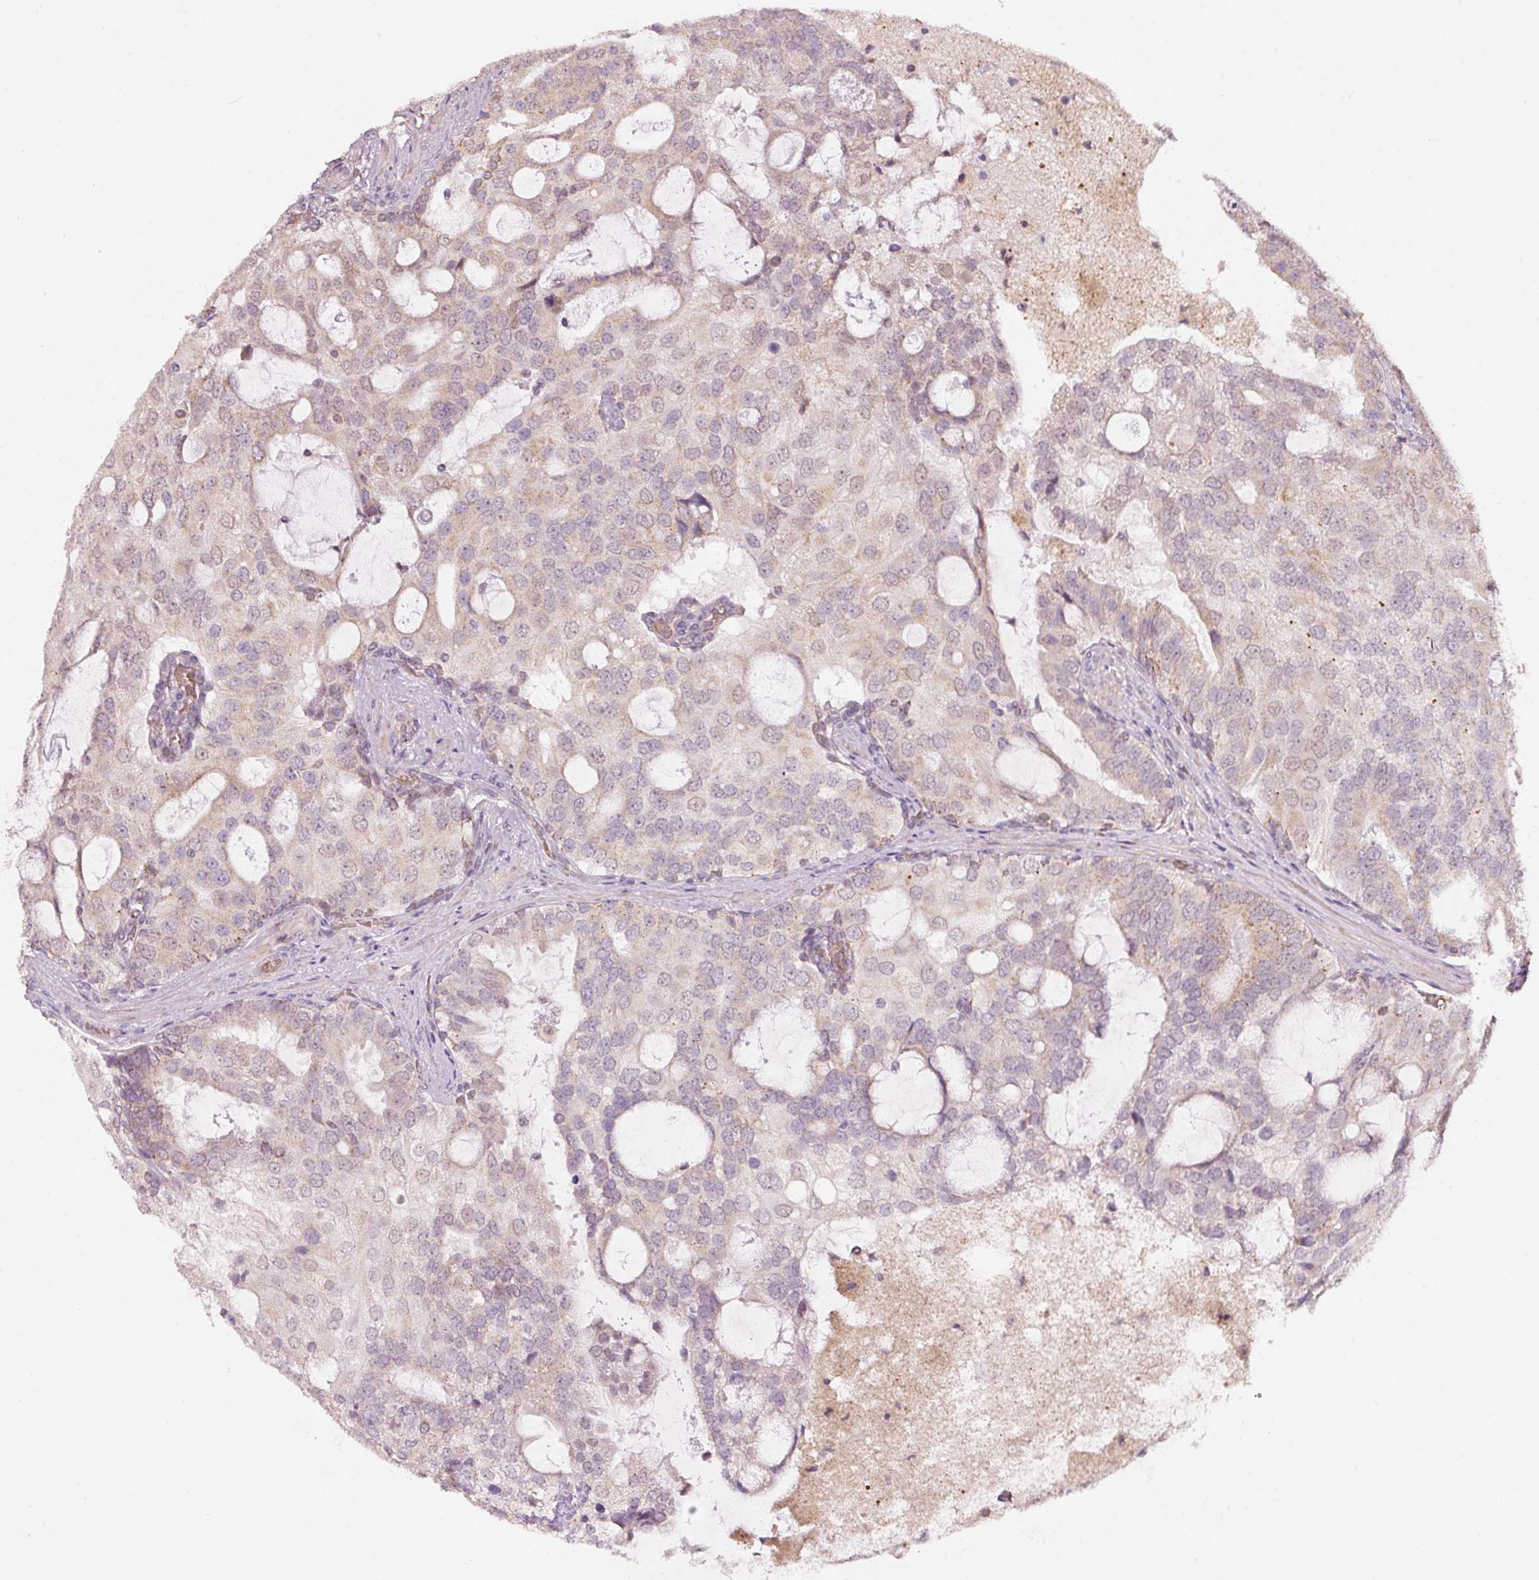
{"staining": {"intensity": "weak", "quantity": "<25%", "location": "cytoplasmic/membranous"}, "tissue": "prostate cancer", "cell_type": "Tumor cells", "image_type": "cancer", "snomed": [{"axis": "morphology", "description": "Adenocarcinoma, High grade"}, {"axis": "topography", "description": "Prostate"}], "caption": "Human prostate high-grade adenocarcinoma stained for a protein using IHC reveals no positivity in tumor cells.", "gene": "ZNF460", "patient": {"sex": "male", "age": 55}}